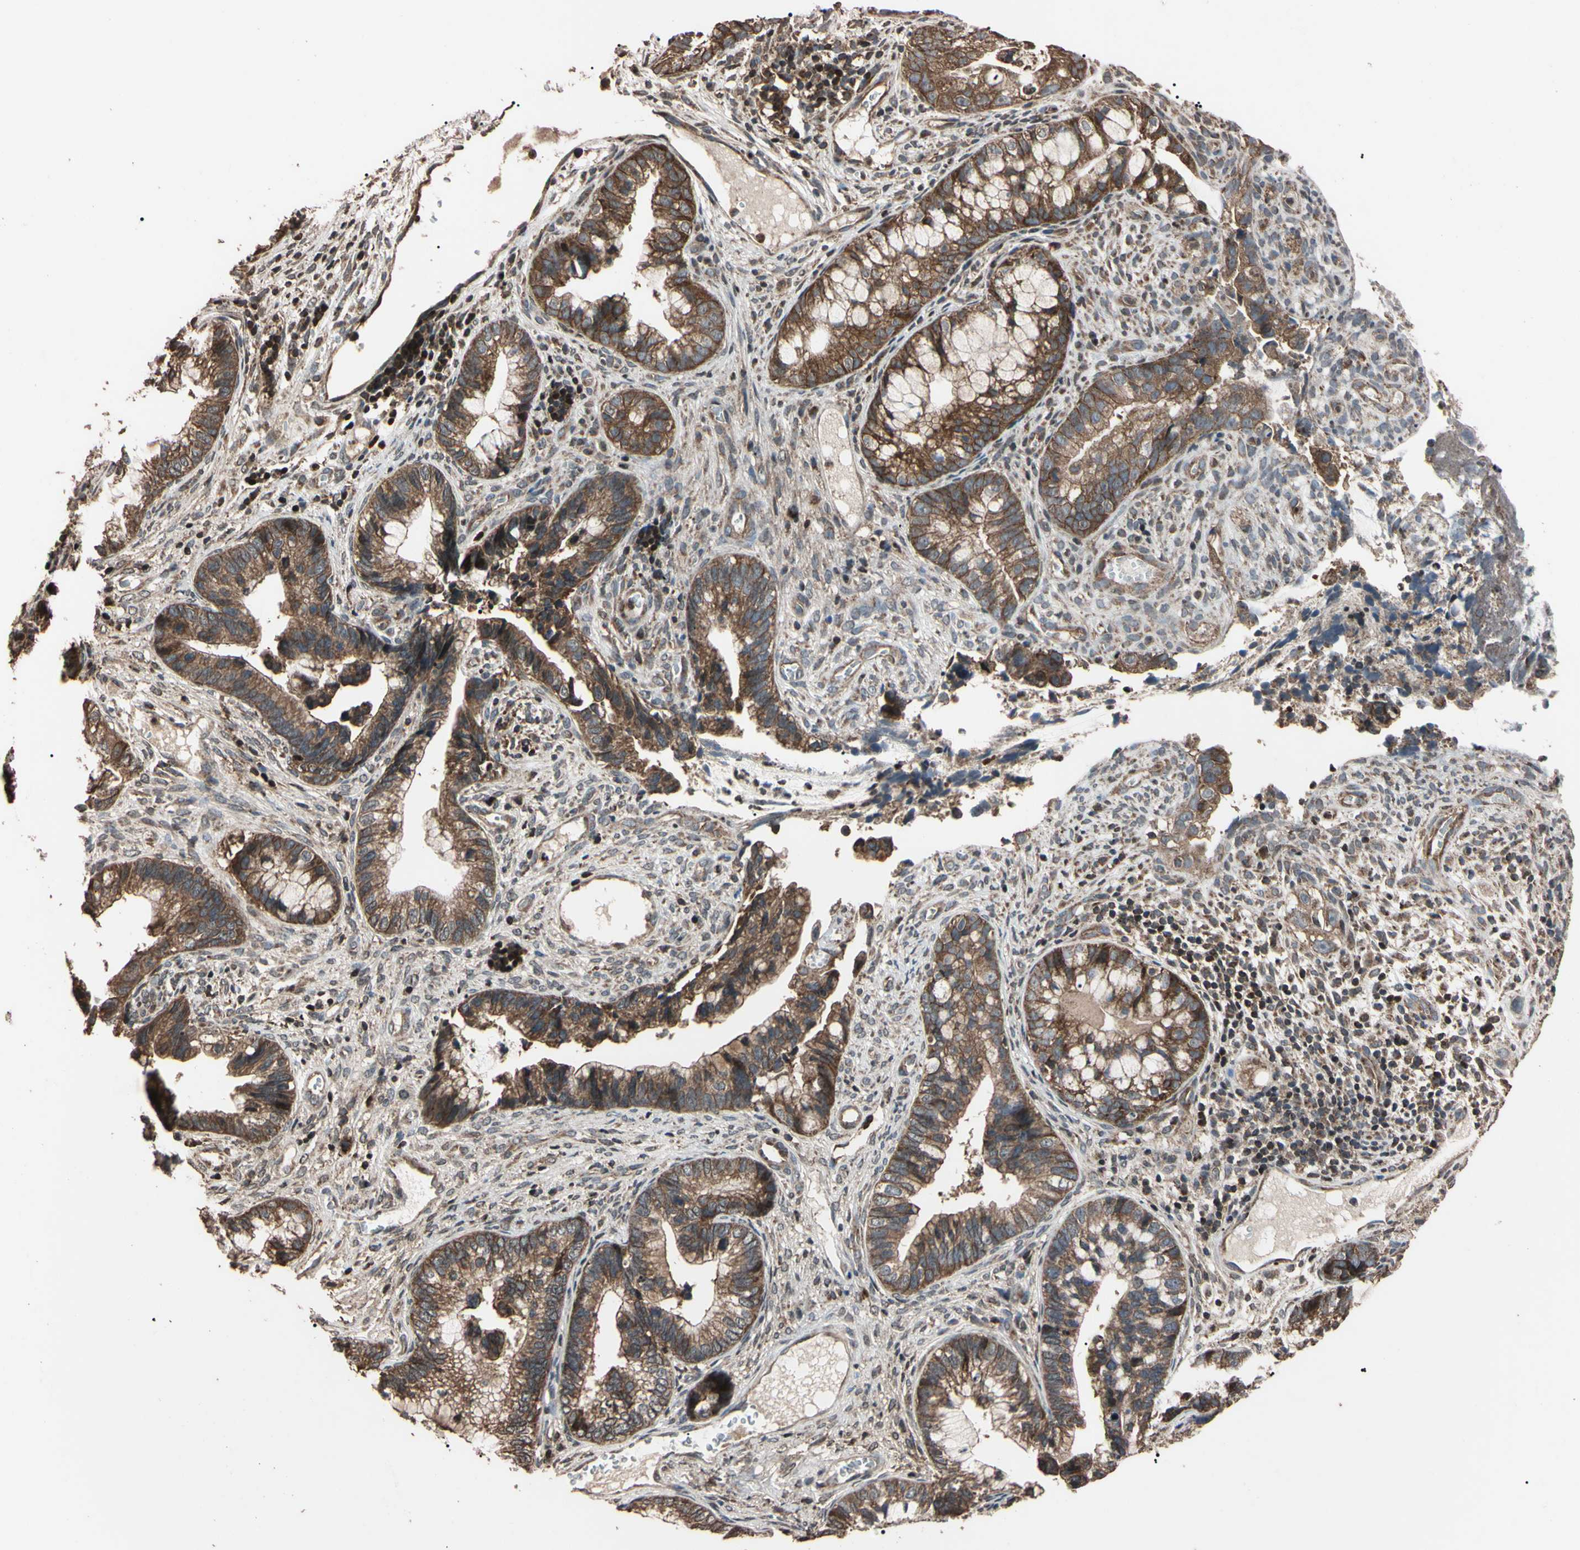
{"staining": {"intensity": "moderate", "quantity": ">75%", "location": "cytoplasmic/membranous"}, "tissue": "cervical cancer", "cell_type": "Tumor cells", "image_type": "cancer", "snomed": [{"axis": "morphology", "description": "Adenocarcinoma, NOS"}, {"axis": "topography", "description": "Cervix"}], "caption": "IHC (DAB) staining of cervical adenocarcinoma shows moderate cytoplasmic/membranous protein staining in approximately >75% of tumor cells. The protein of interest is stained brown, and the nuclei are stained in blue (DAB IHC with brightfield microscopy, high magnification).", "gene": "TNFRSF1A", "patient": {"sex": "female", "age": 44}}